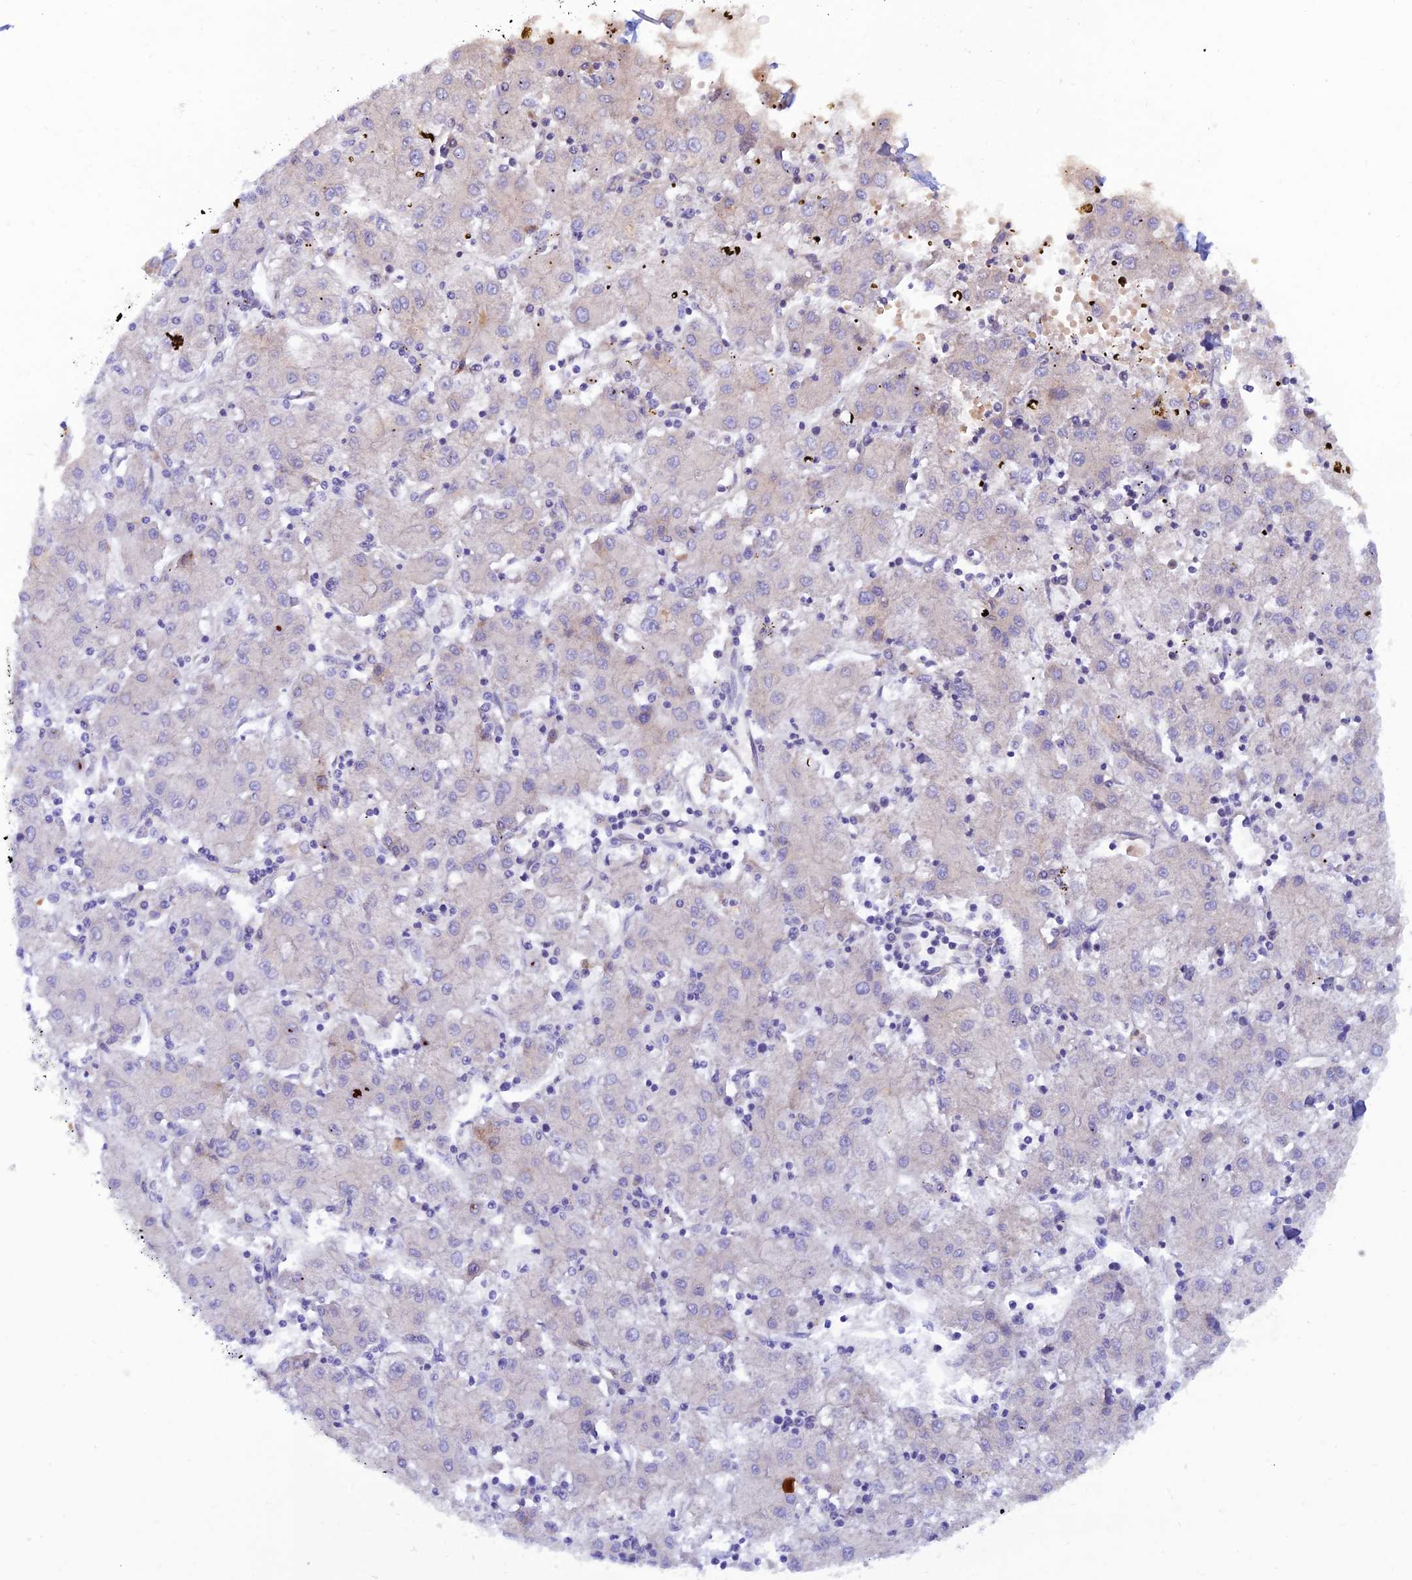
{"staining": {"intensity": "negative", "quantity": "none", "location": "none"}, "tissue": "liver cancer", "cell_type": "Tumor cells", "image_type": "cancer", "snomed": [{"axis": "morphology", "description": "Carcinoma, Hepatocellular, NOS"}, {"axis": "topography", "description": "Liver"}], "caption": "Photomicrograph shows no significant protein staining in tumor cells of liver cancer. (Brightfield microscopy of DAB IHC at high magnification).", "gene": "GMCL1", "patient": {"sex": "male", "age": 72}}